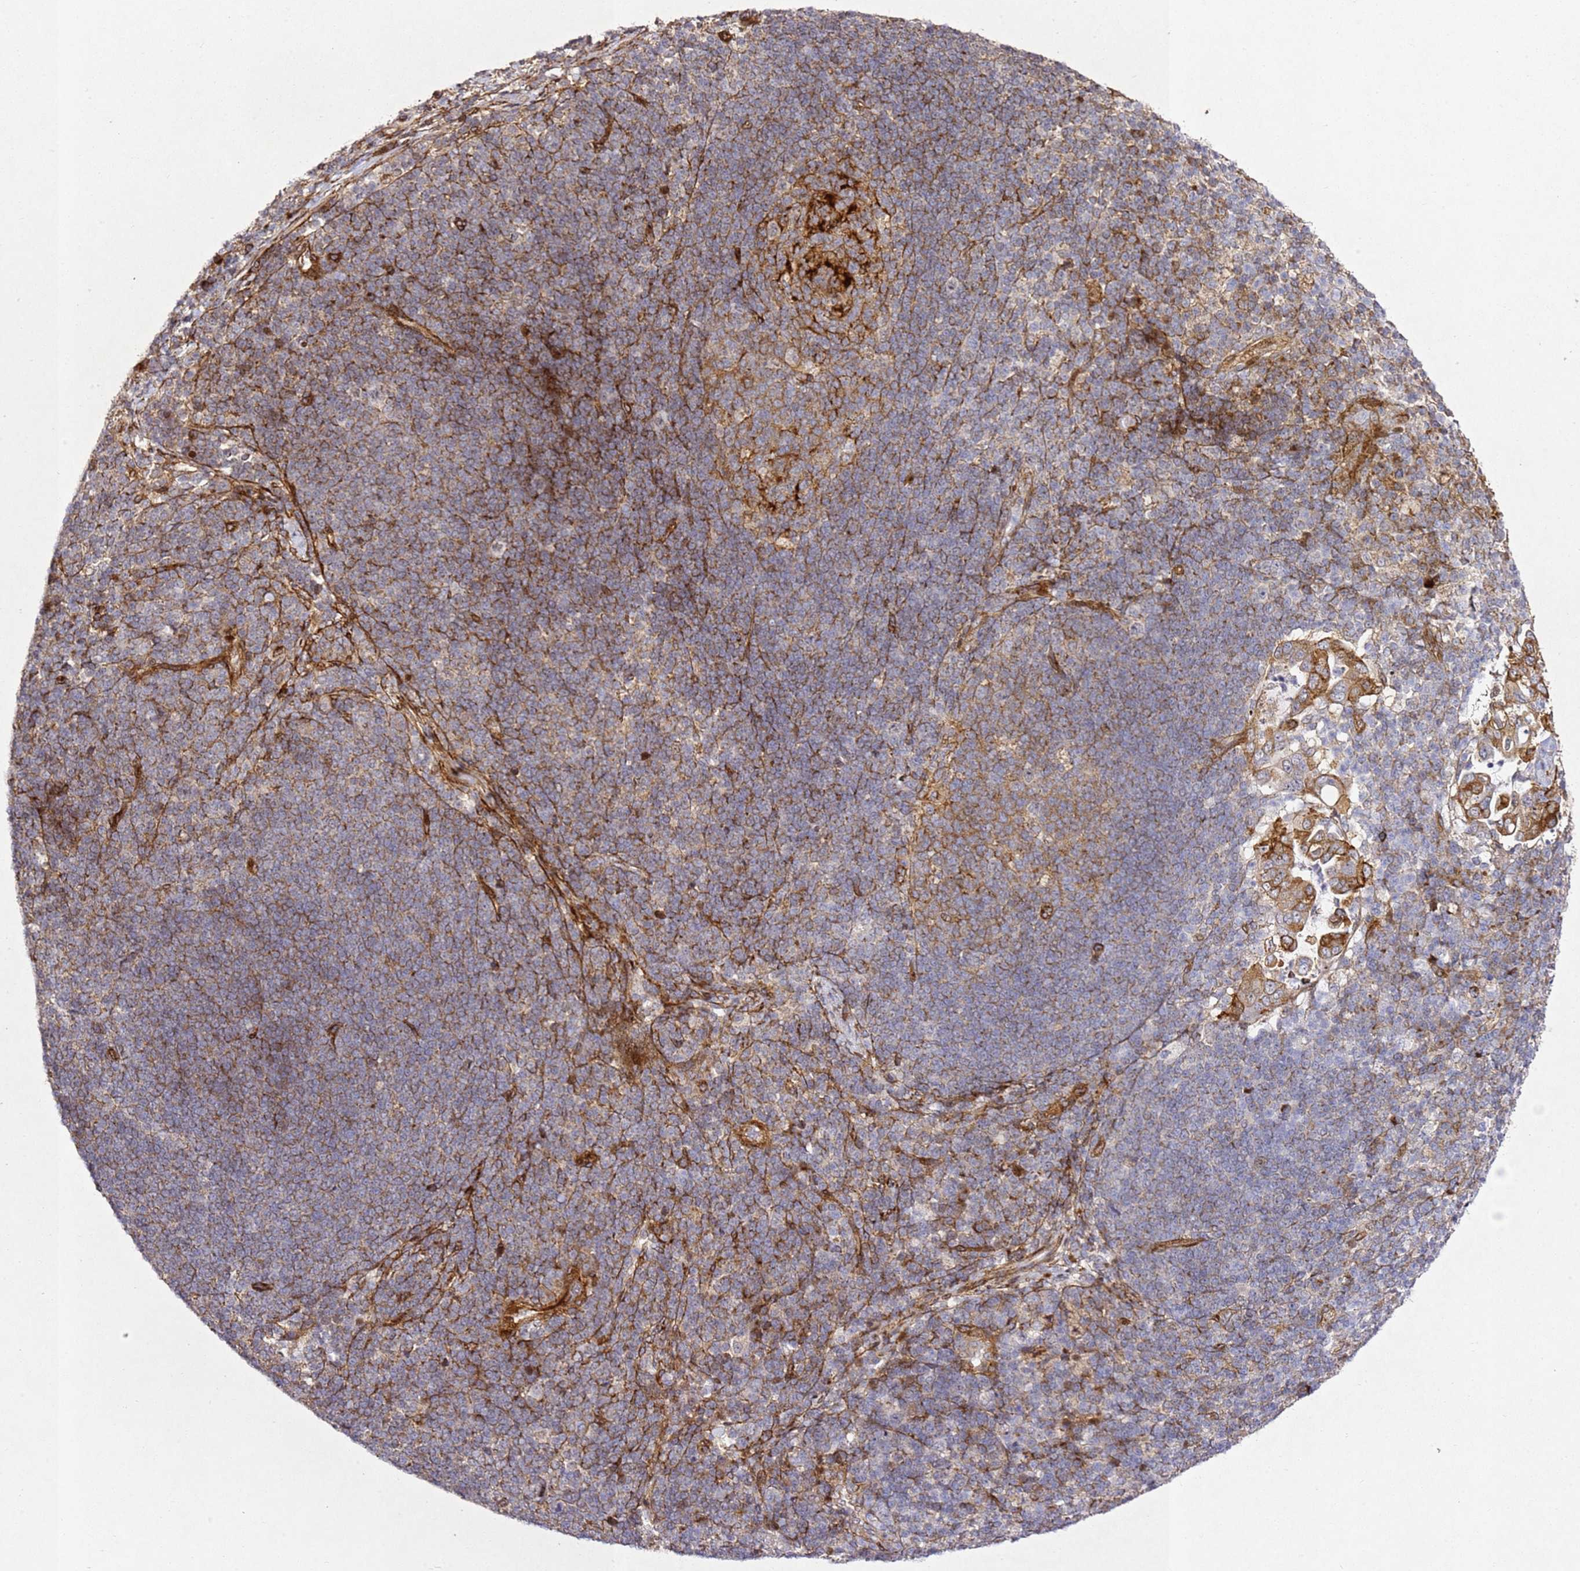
{"staining": {"intensity": "strong", "quantity": ">75%", "location": "cytoplasmic/membranous"}, "tissue": "pancreatic cancer", "cell_type": "Tumor cells", "image_type": "cancer", "snomed": [{"axis": "morphology", "description": "Normal tissue, NOS"}, {"axis": "morphology", "description": "Adenocarcinoma, NOS"}, {"axis": "topography", "description": "Lymph node"}, {"axis": "topography", "description": "Pancreas"}], "caption": "Immunohistochemical staining of pancreatic cancer reveals high levels of strong cytoplasmic/membranous positivity in approximately >75% of tumor cells.", "gene": "ZNF296", "patient": {"sex": "female", "age": 67}}